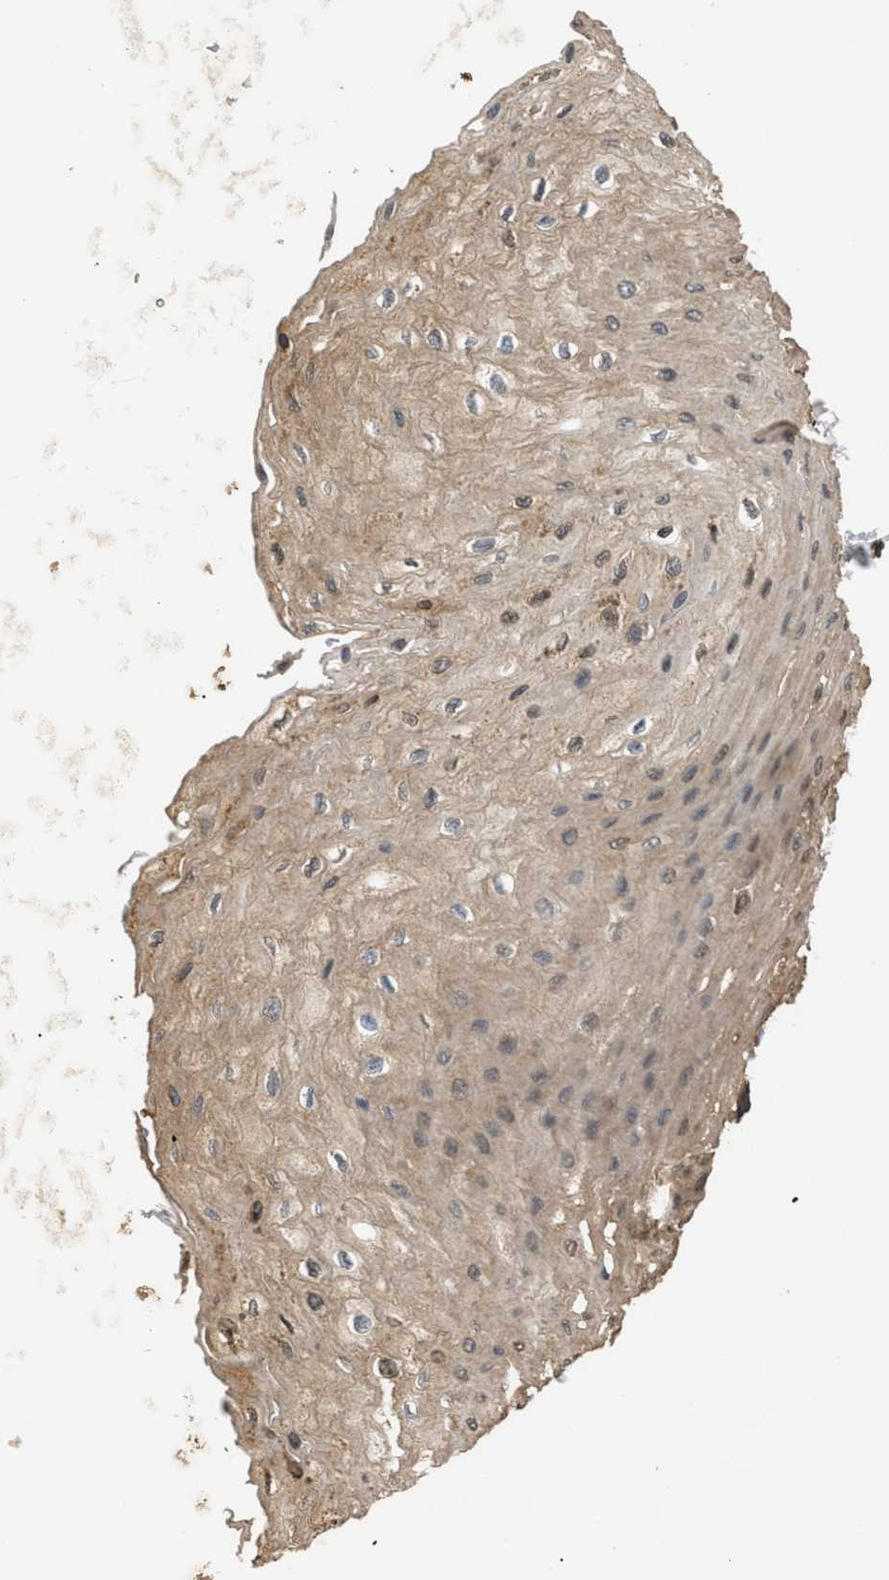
{"staining": {"intensity": "moderate", "quantity": ">75%", "location": "cytoplasmic/membranous,nuclear"}, "tissue": "esophagus", "cell_type": "Squamous epithelial cells", "image_type": "normal", "snomed": [{"axis": "morphology", "description": "Normal tissue, NOS"}, {"axis": "topography", "description": "Esophagus"}], "caption": "A high-resolution micrograph shows immunohistochemistry (IHC) staining of unremarkable esophagus, which demonstrates moderate cytoplasmic/membranous,nuclear staining in about >75% of squamous epithelial cells. Nuclei are stained in blue.", "gene": "CALM1", "patient": {"sex": "female", "age": 72}}